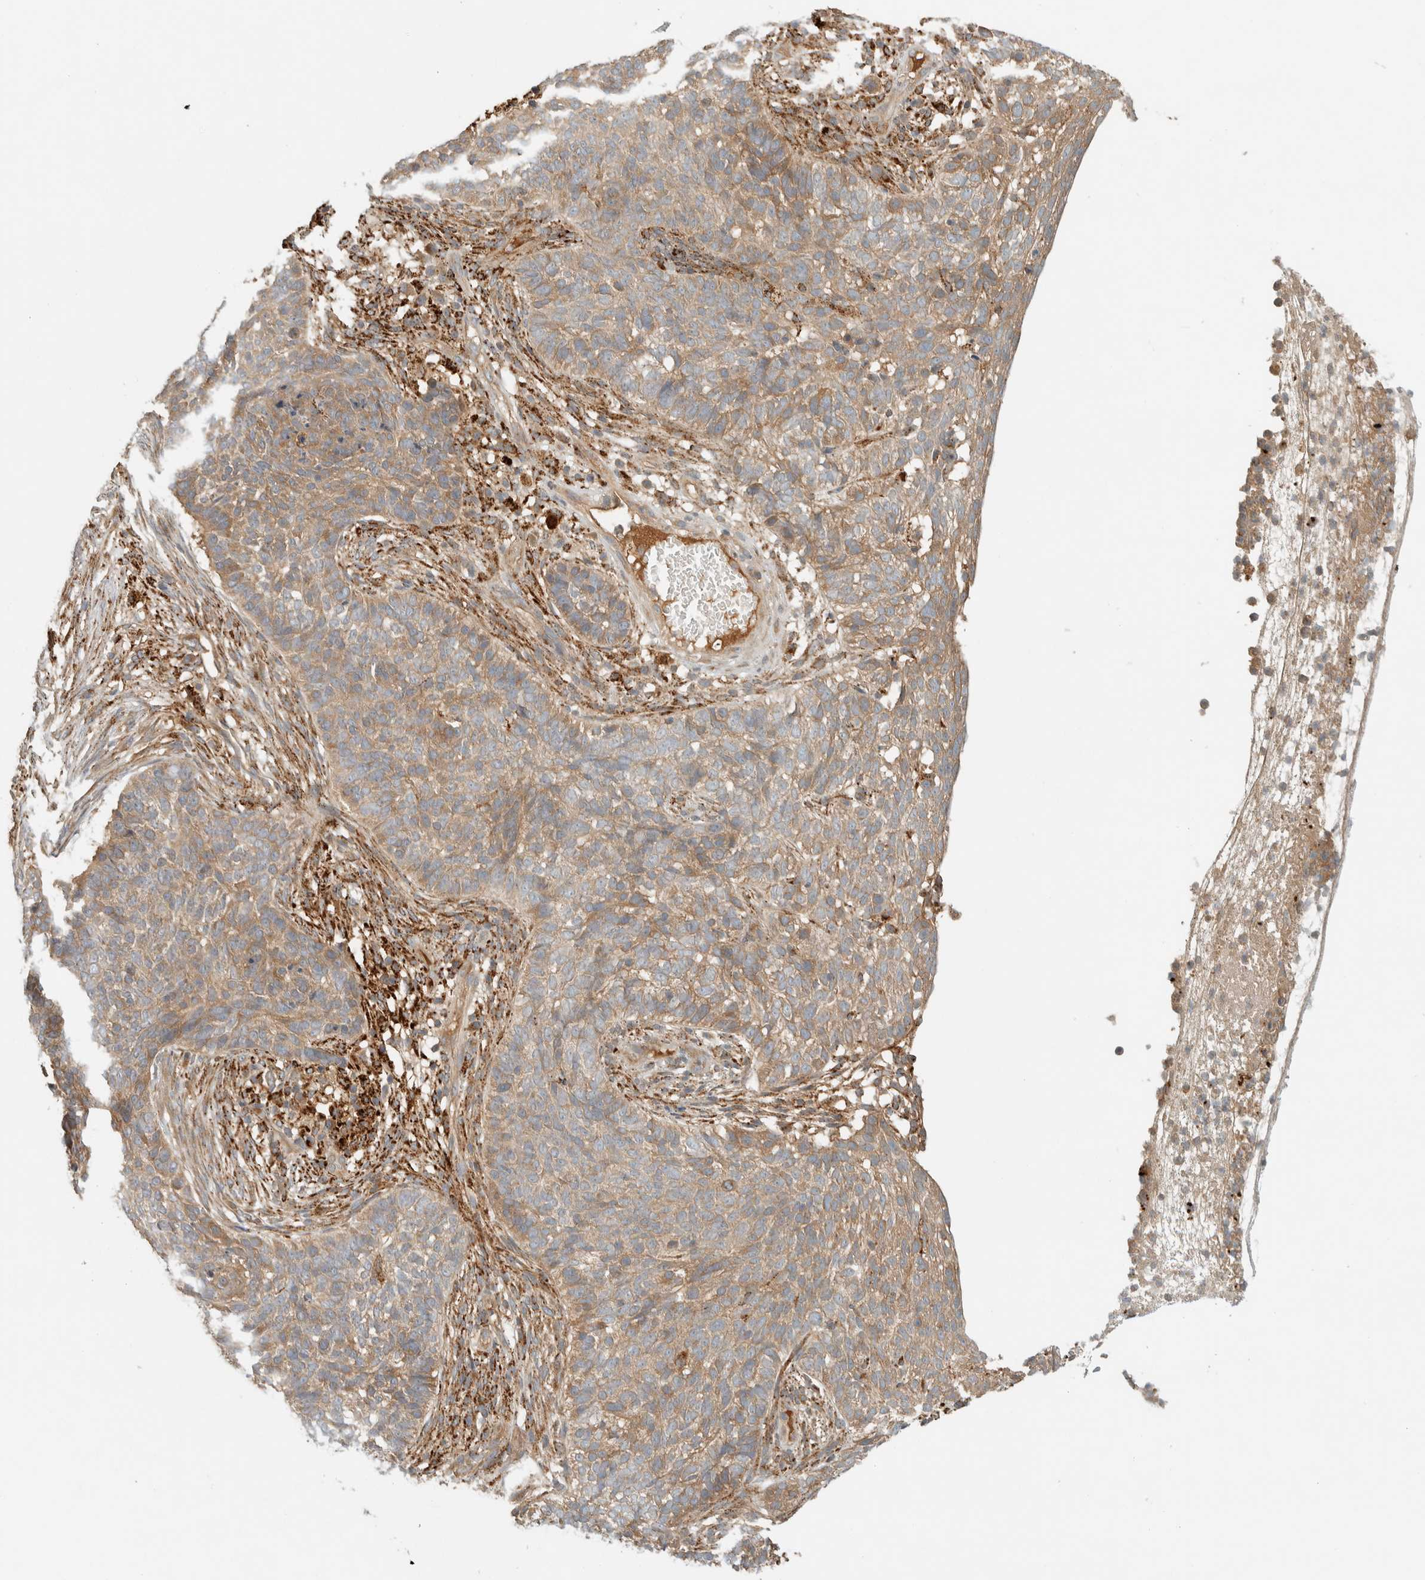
{"staining": {"intensity": "weak", "quantity": ">75%", "location": "cytoplasmic/membranous"}, "tissue": "skin cancer", "cell_type": "Tumor cells", "image_type": "cancer", "snomed": [{"axis": "morphology", "description": "Basal cell carcinoma"}, {"axis": "topography", "description": "Skin"}], "caption": "Tumor cells display weak cytoplasmic/membranous staining in about >75% of cells in skin cancer.", "gene": "FAM167A", "patient": {"sex": "male", "age": 85}}